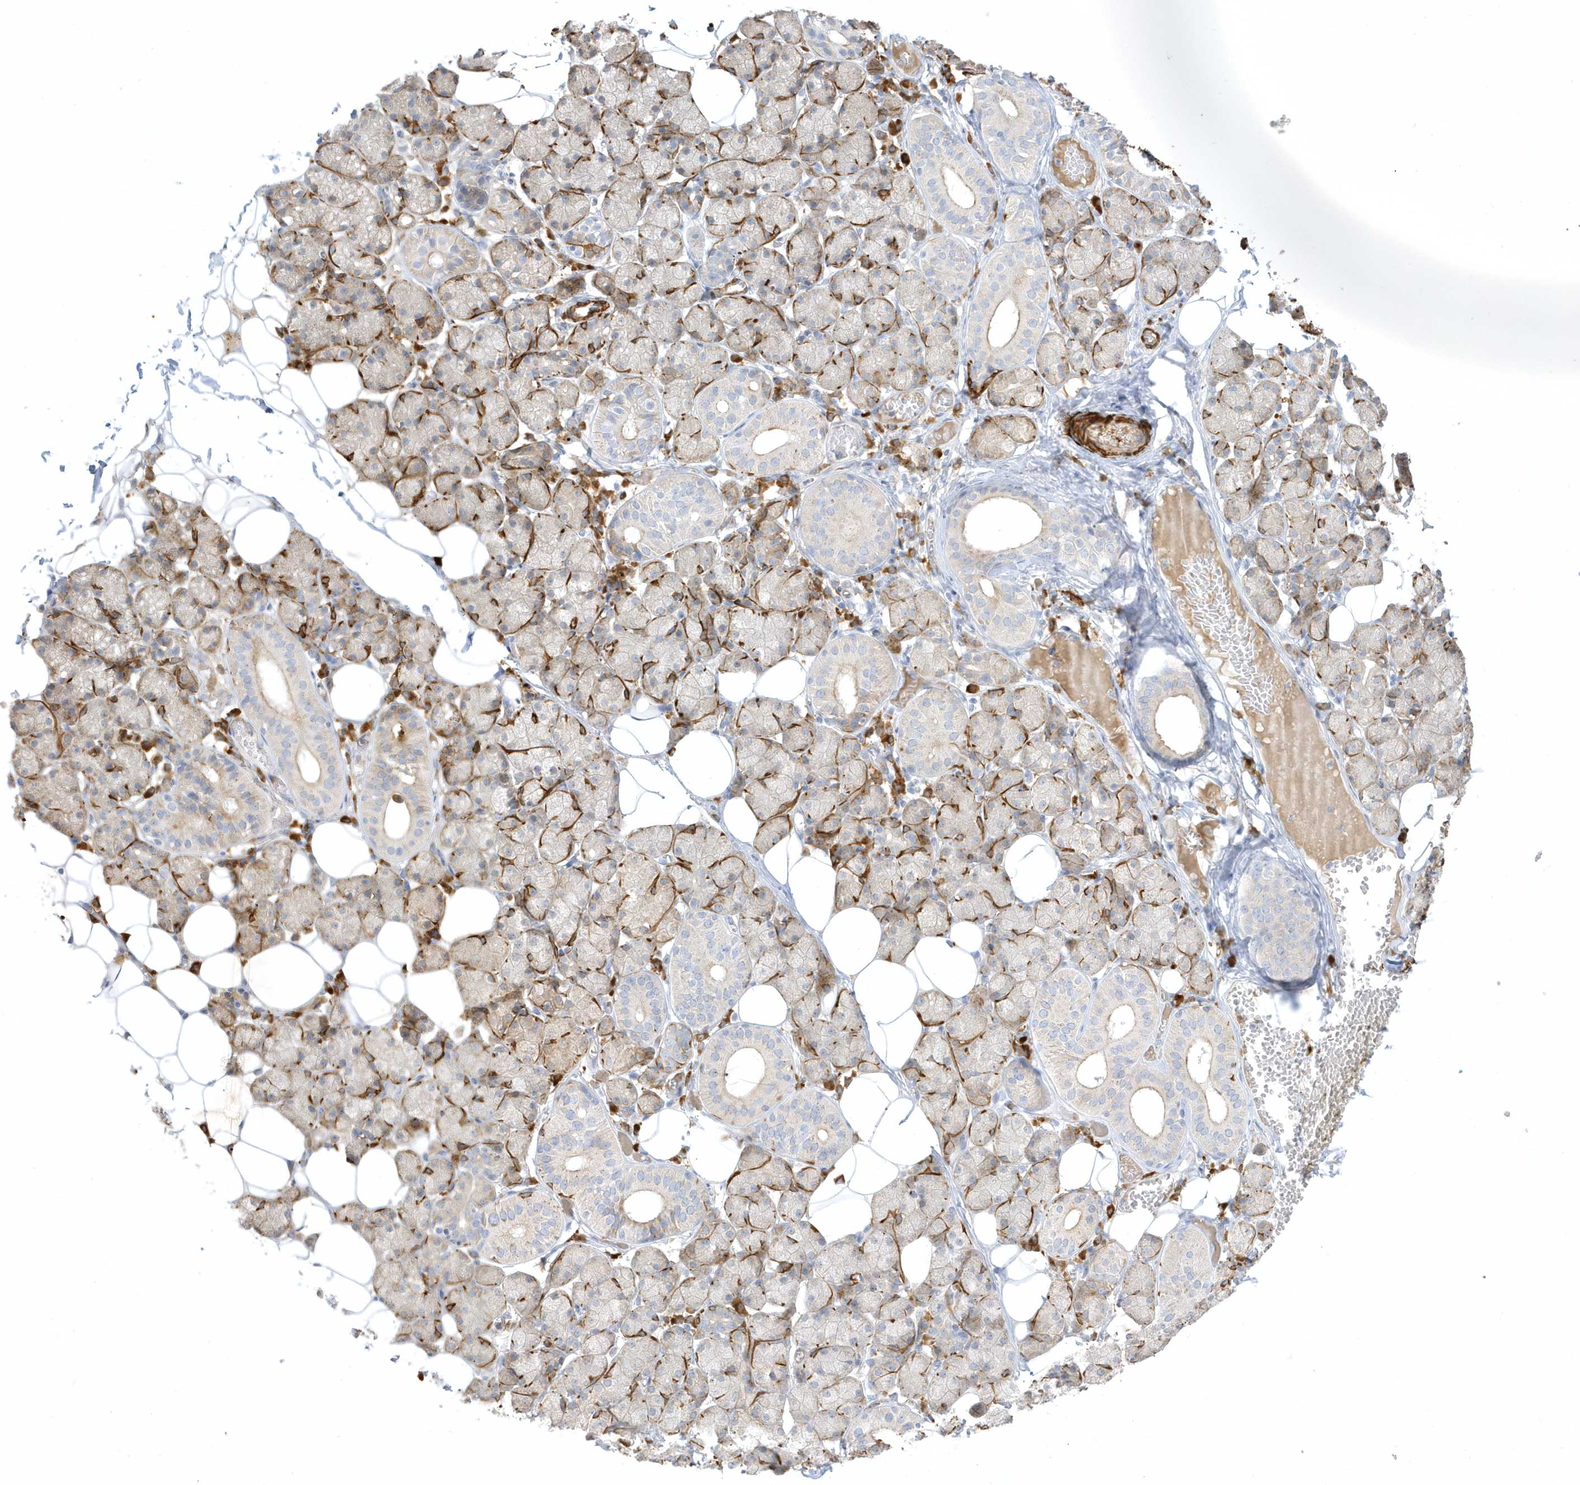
{"staining": {"intensity": "weak", "quantity": "25%-75%", "location": "cytoplasmic/membranous"}, "tissue": "salivary gland", "cell_type": "Glandular cells", "image_type": "normal", "snomed": [{"axis": "morphology", "description": "Normal tissue, NOS"}, {"axis": "topography", "description": "Salivary gland"}], "caption": "Brown immunohistochemical staining in normal salivary gland shows weak cytoplasmic/membranous positivity in approximately 25%-75% of glandular cells.", "gene": "THADA", "patient": {"sex": "female", "age": 33}}